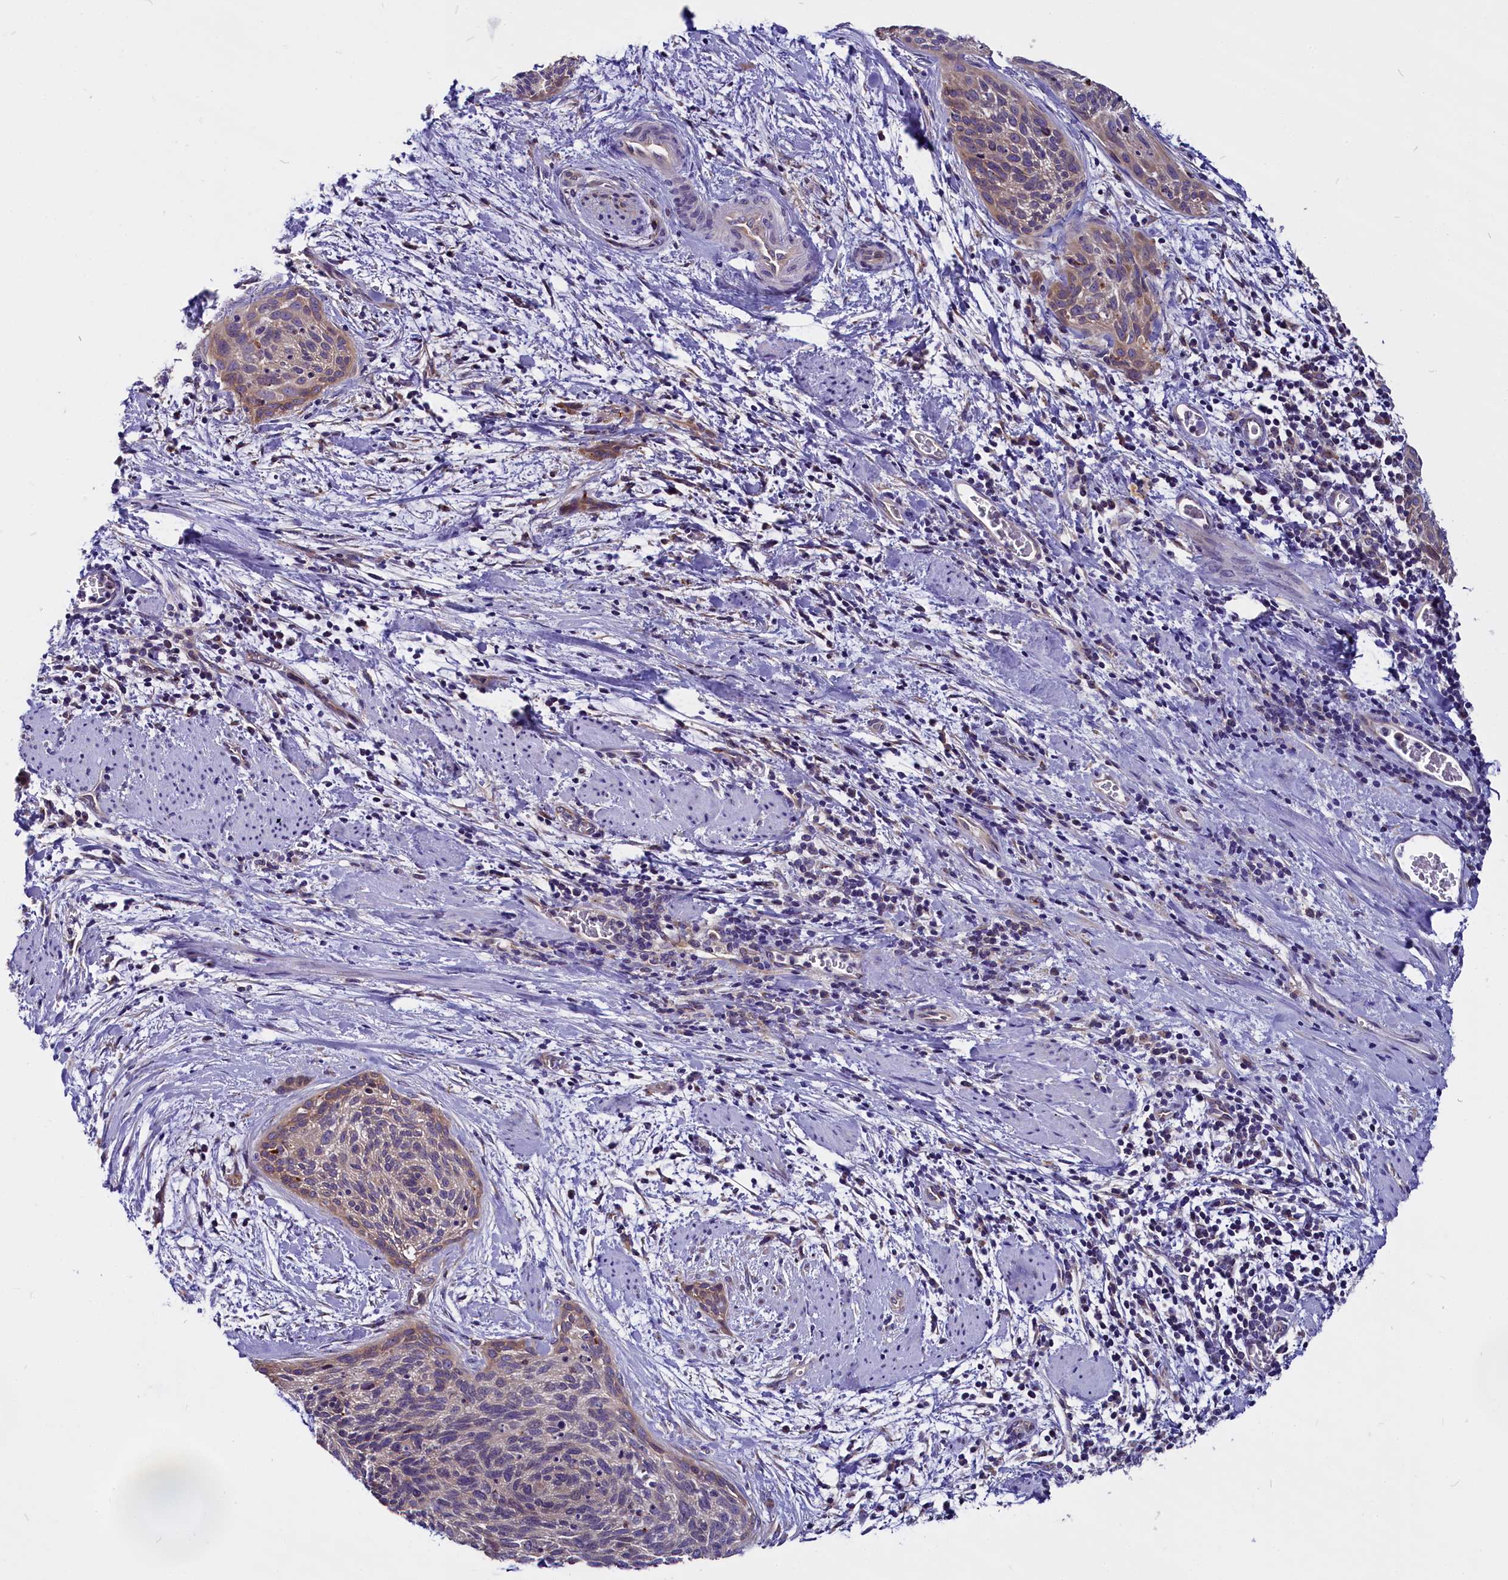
{"staining": {"intensity": "weak", "quantity": "<25%", "location": "cytoplasmic/membranous"}, "tissue": "cervical cancer", "cell_type": "Tumor cells", "image_type": "cancer", "snomed": [{"axis": "morphology", "description": "Squamous cell carcinoma, NOS"}, {"axis": "topography", "description": "Cervix"}], "caption": "High magnification brightfield microscopy of squamous cell carcinoma (cervical) stained with DAB (brown) and counterstained with hematoxylin (blue): tumor cells show no significant staining.", "gene": "CEP170", "patient": {"sex": "female", "age": 55}}